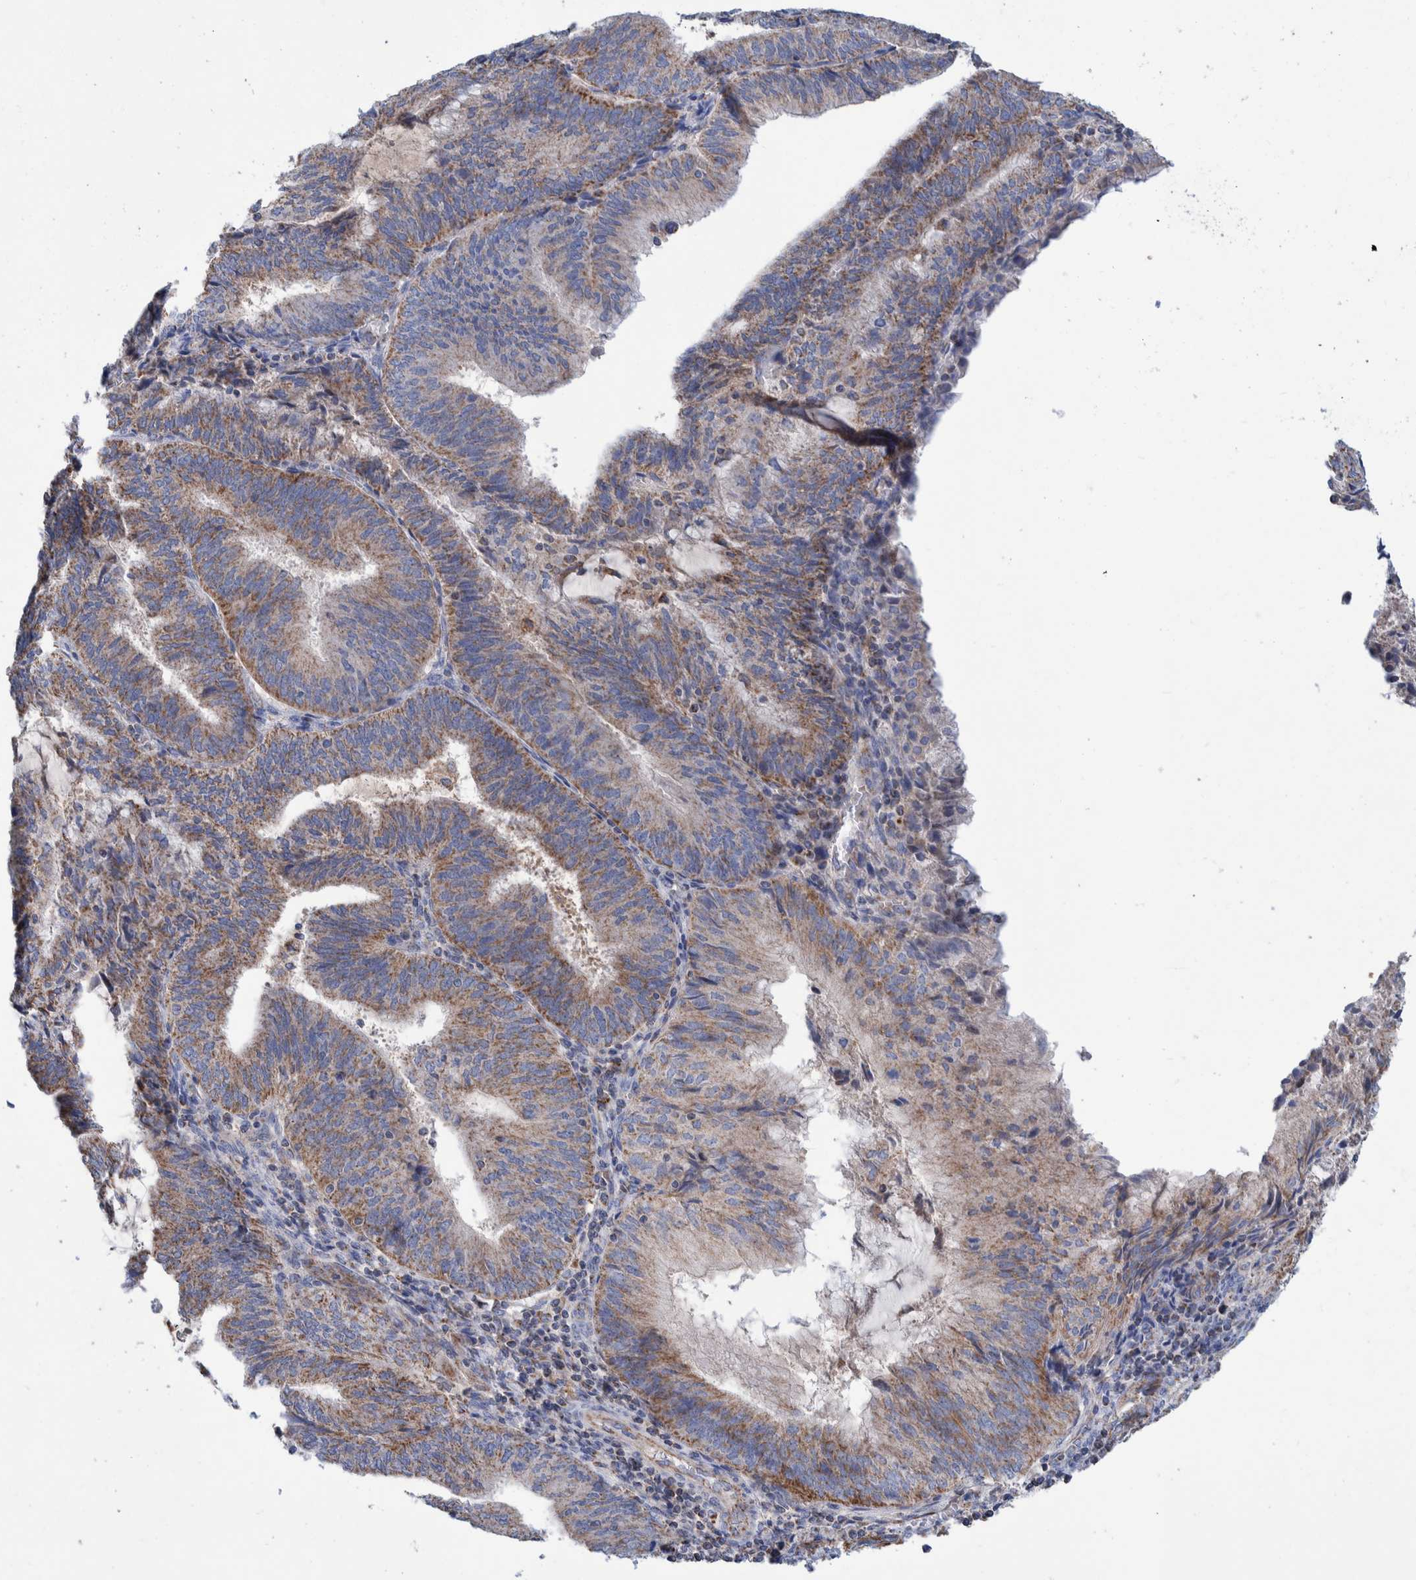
{"staining": {"intensity": "moderate", "quantity": ">75%", "location": "cytoplasmic/membranous"}, "tissue": "endometrial cancer", "cell_type": "Tumor cells", "image_type": "cancer", "snomed": [{"axis": "morphology", "description": "Adenocarcinoma, NOS"}, {"axis": "topography", "description": "Endometrium"}], "caption": "Tumor cells demonstrate moderate cytoplasmic/membranous staining in about >75% of cells in adenocarcinoma (endometrial).", "gene": "DECR1", "patient": {"sex": "female", "age": 81}}